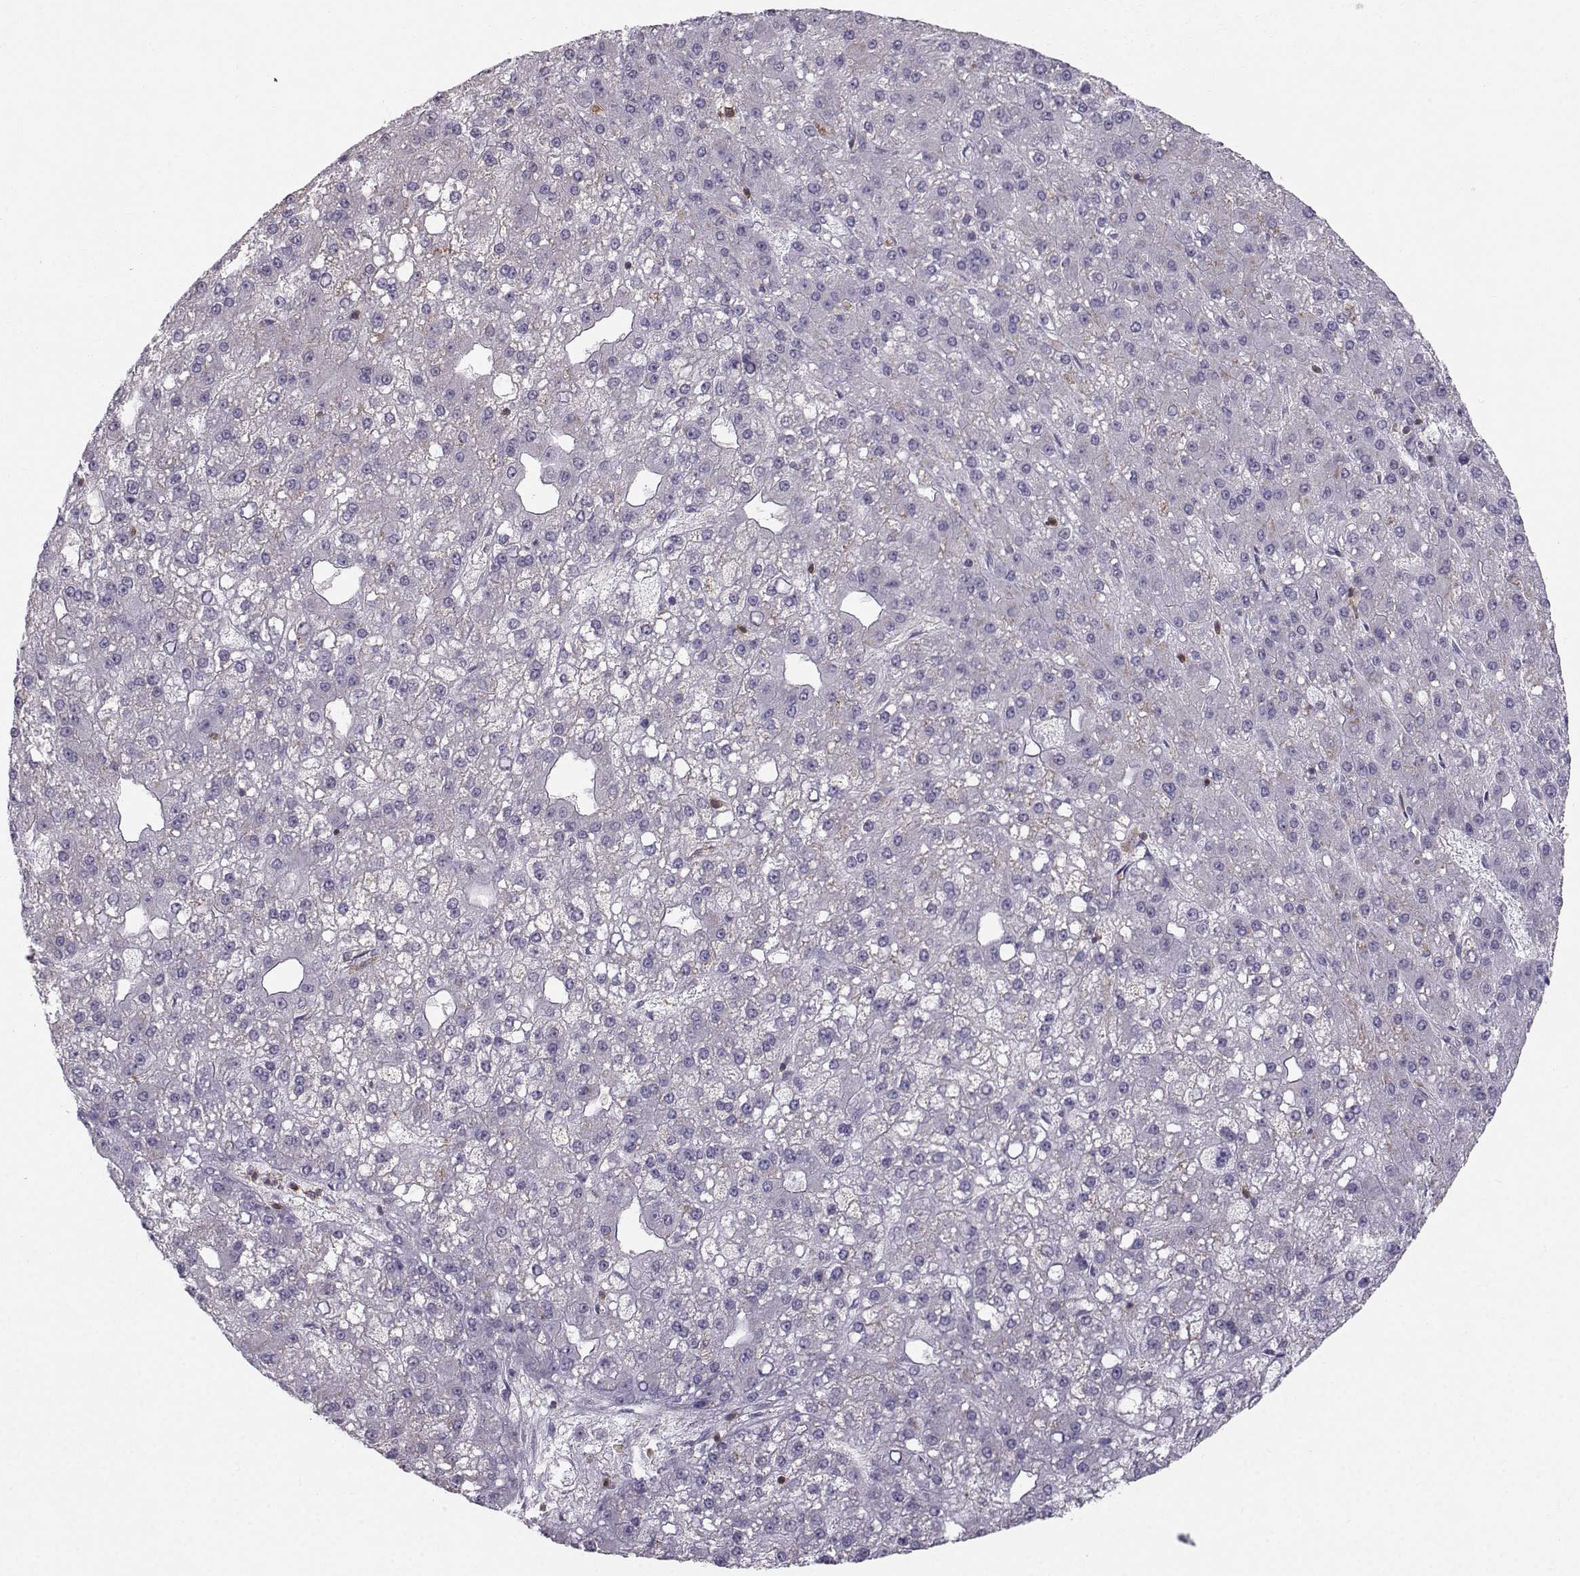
{"staining": {"intensity": "negative", "quantity": "none", "location": "none"}, "tissue": "liver cancer", "cell_type": "Tumor cells", "image_type": "cancer", "snomed": [{"axis": "morphology", "description": "Carcinoma, Hepatocellular, NOS"}, {"axis": "topography", "description": "Liver"}], "caption": "This is an immunohistochemistry image of hepatocellular carcinoma (liver). There is no positivity in tumor cells.", "gene": "ZBTB32", "patient": {"sex": "male", "age": 67}}